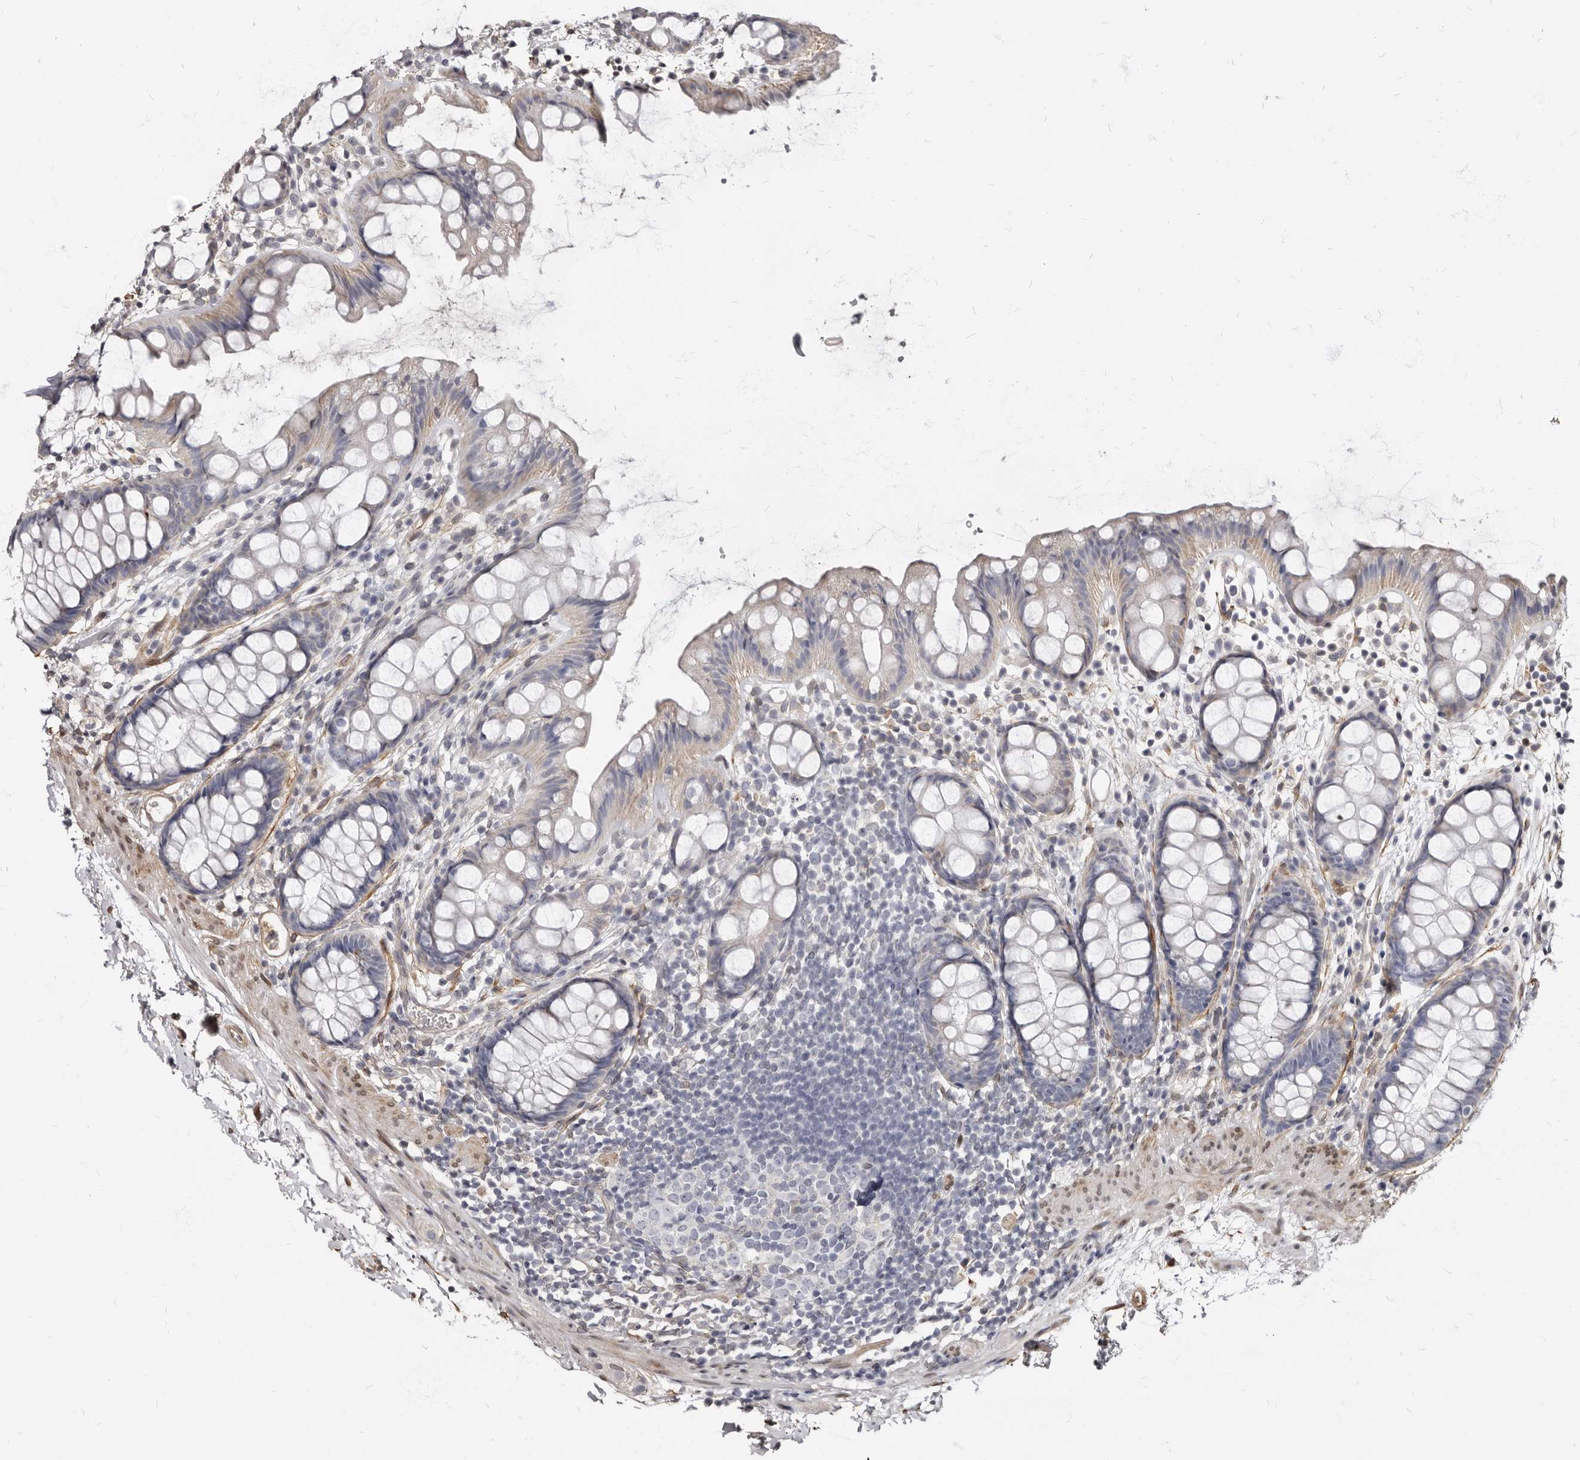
{"staining": {"intensity": "moderate", "quantity": "<25%", "location": "cytoplasmic/membranous"}, "tissue": "rectum", "cell_type": "Glandular cells", "image_type": "normal", "snomed": [{"axis": "morphology", "description": "Normal tissue, NOS"}, {"axis": "topography", "description": "Rectum"}], "caption": "High-magnification brightfield microscopy of benign rectum stained with DAB (3,3'-diaminobenzidine) (brown) and counterstained with hematoxylin (blue). glandular cells exhibit moderate cytoplasmic/membranous staining is appreciated in about<25% of cells.", "gene": "MRGPRF", "patient": {"sex": "female", "age": 65}}